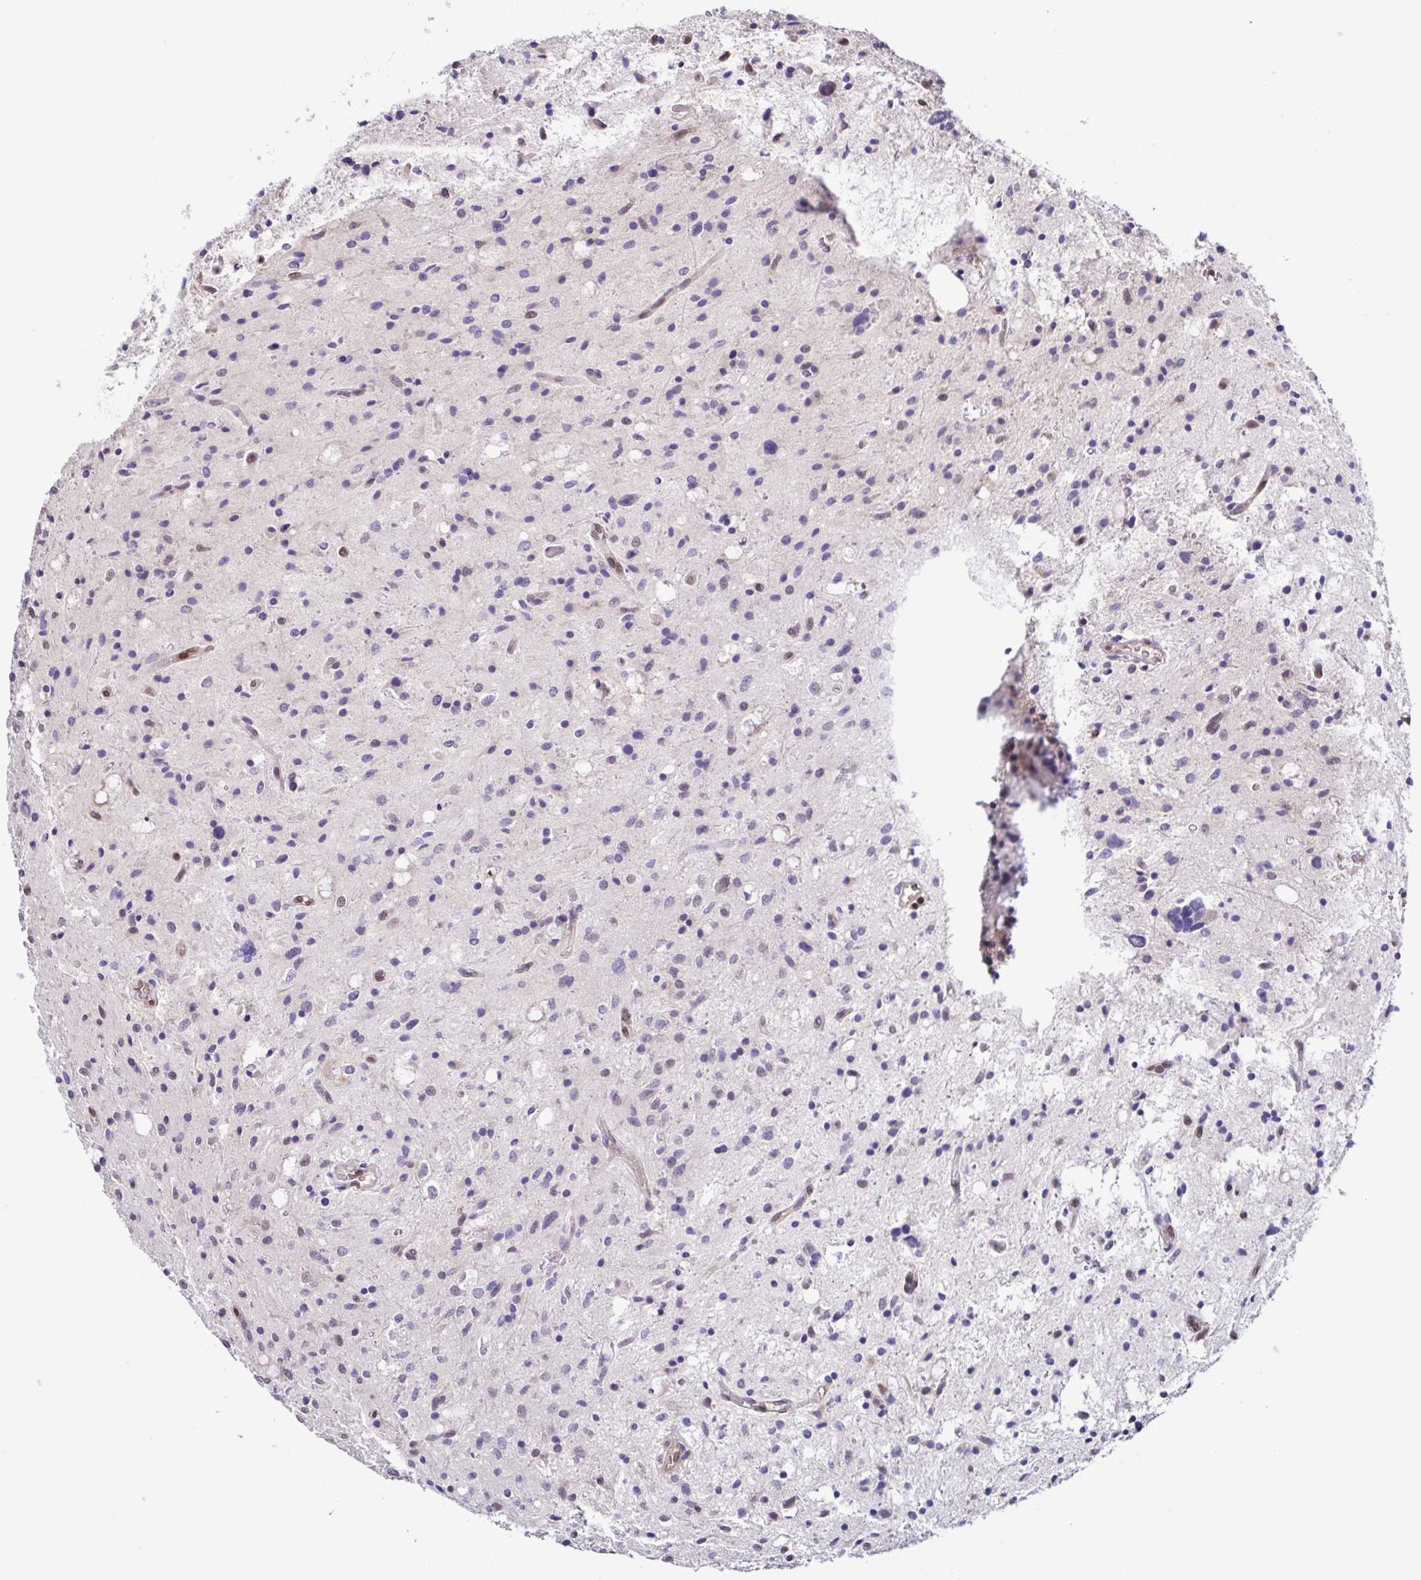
{"staining": {"intensity": "negative", "quantity": "none", "location": "none"}, "tissue": "glioma", "cell_type": "Tumor cells", "image_type": "cancer", "snomed": [{"axis": "morphology", "description": "Glioma, malignant, Low grade"}, {"axis": "topography", "description": "Brain"}], "caption": "Tumor cells show no significant protein expression in glioma.", "gene": "PSMB9", "patient": {"sex": "female", "age": 58}}